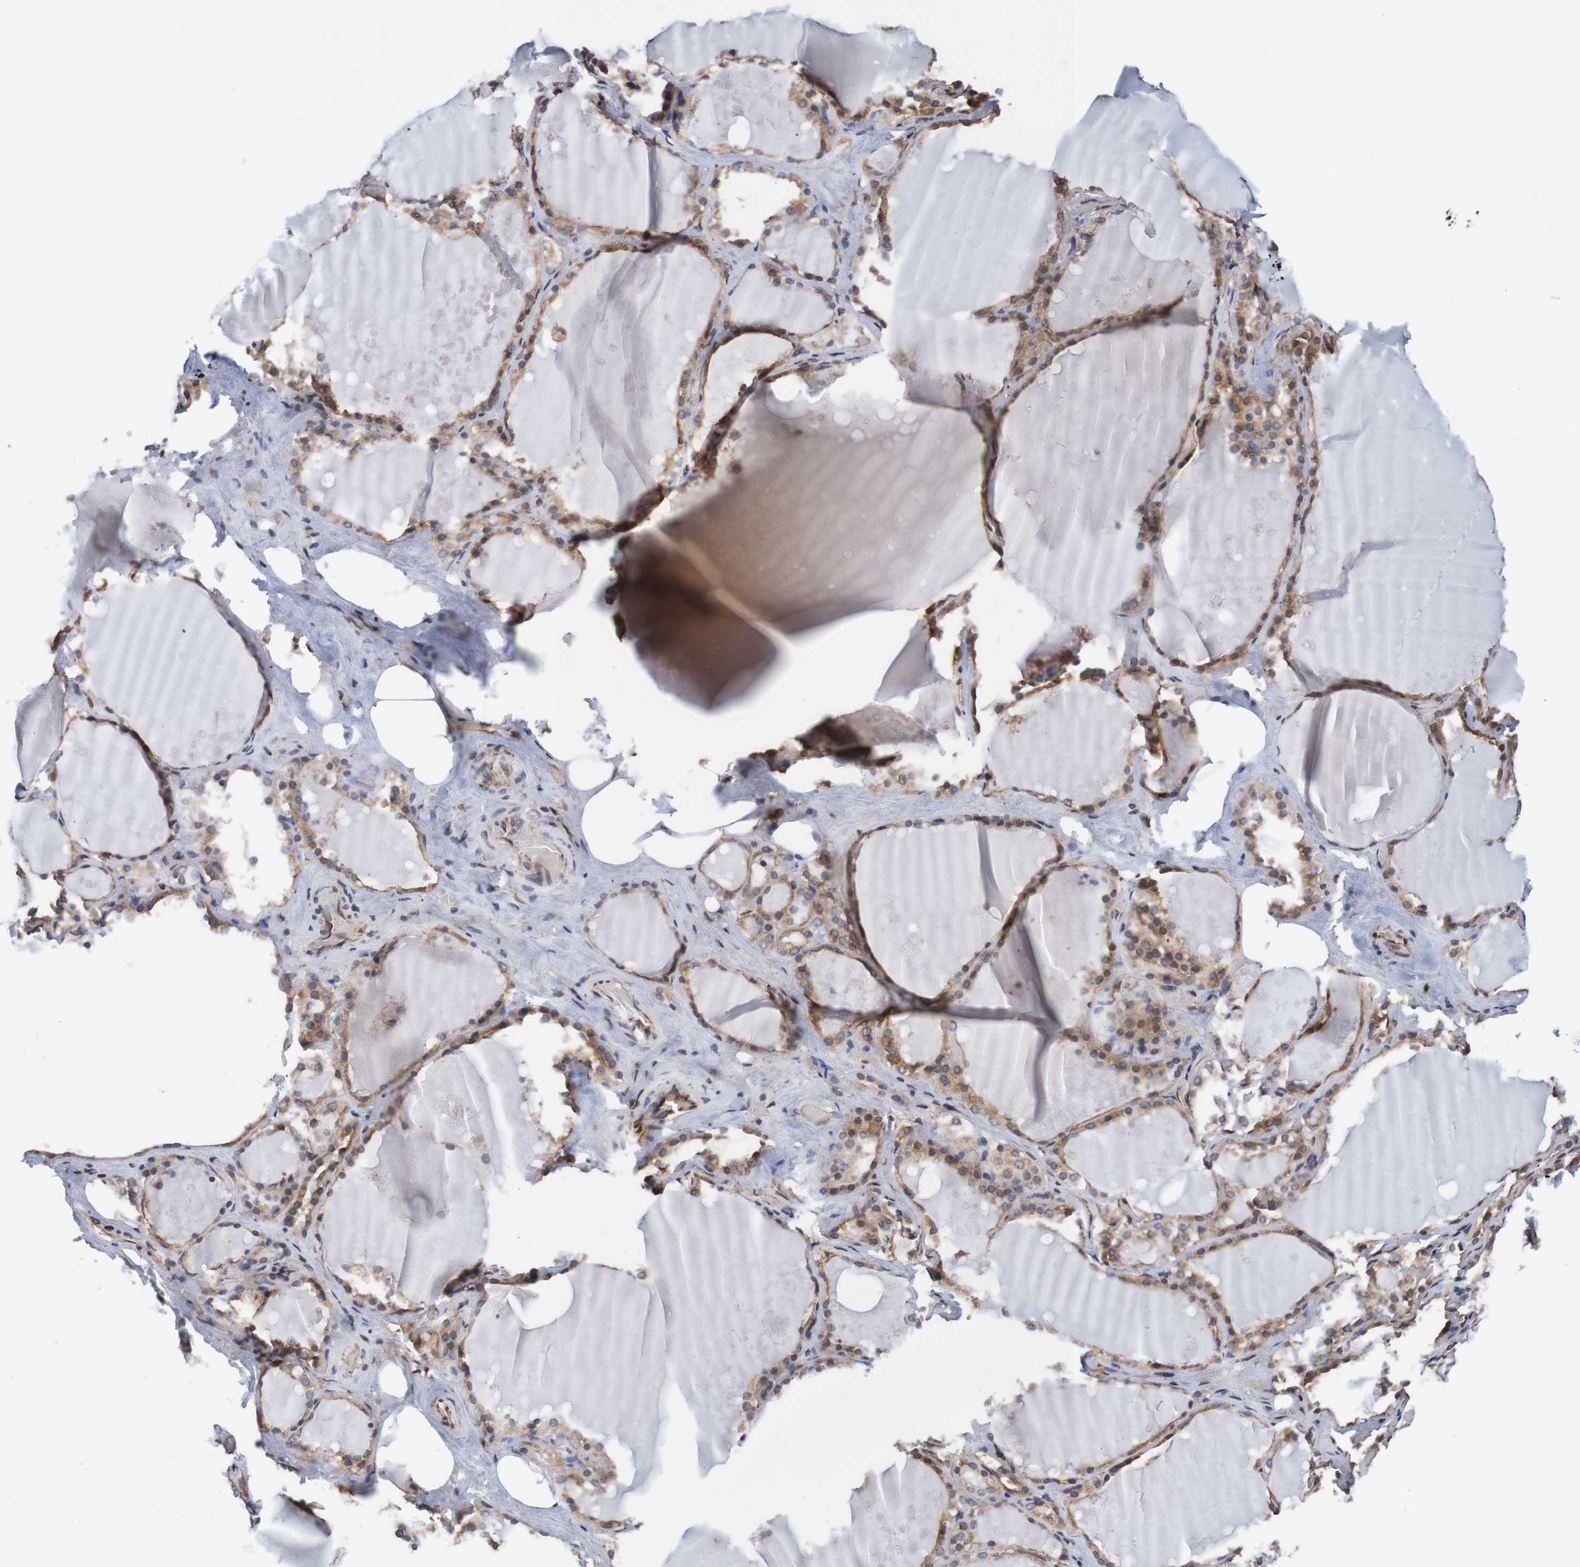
{"staining": {"intensity": "moderate", "quantity": ">75%", "location": "cytoplasmic/membranous"}, "tissue": "thyroid gland", "cell_type": "Glandular cells", "image_type": "normal", "snomed": [{"axis": "morphology", "description": "Normal tissue, NOS"}, {"axis": "topography", "description": "Thyroid gland"}], "caption": "Normal thyroid gland was stained to show a protein in brown. There is medium levels of moderate cytoplasmic/membranous staining in approximately >75% of glandular cells.", "gene": "TMEM109", "patient": {"sex": "male", "age": 61}}